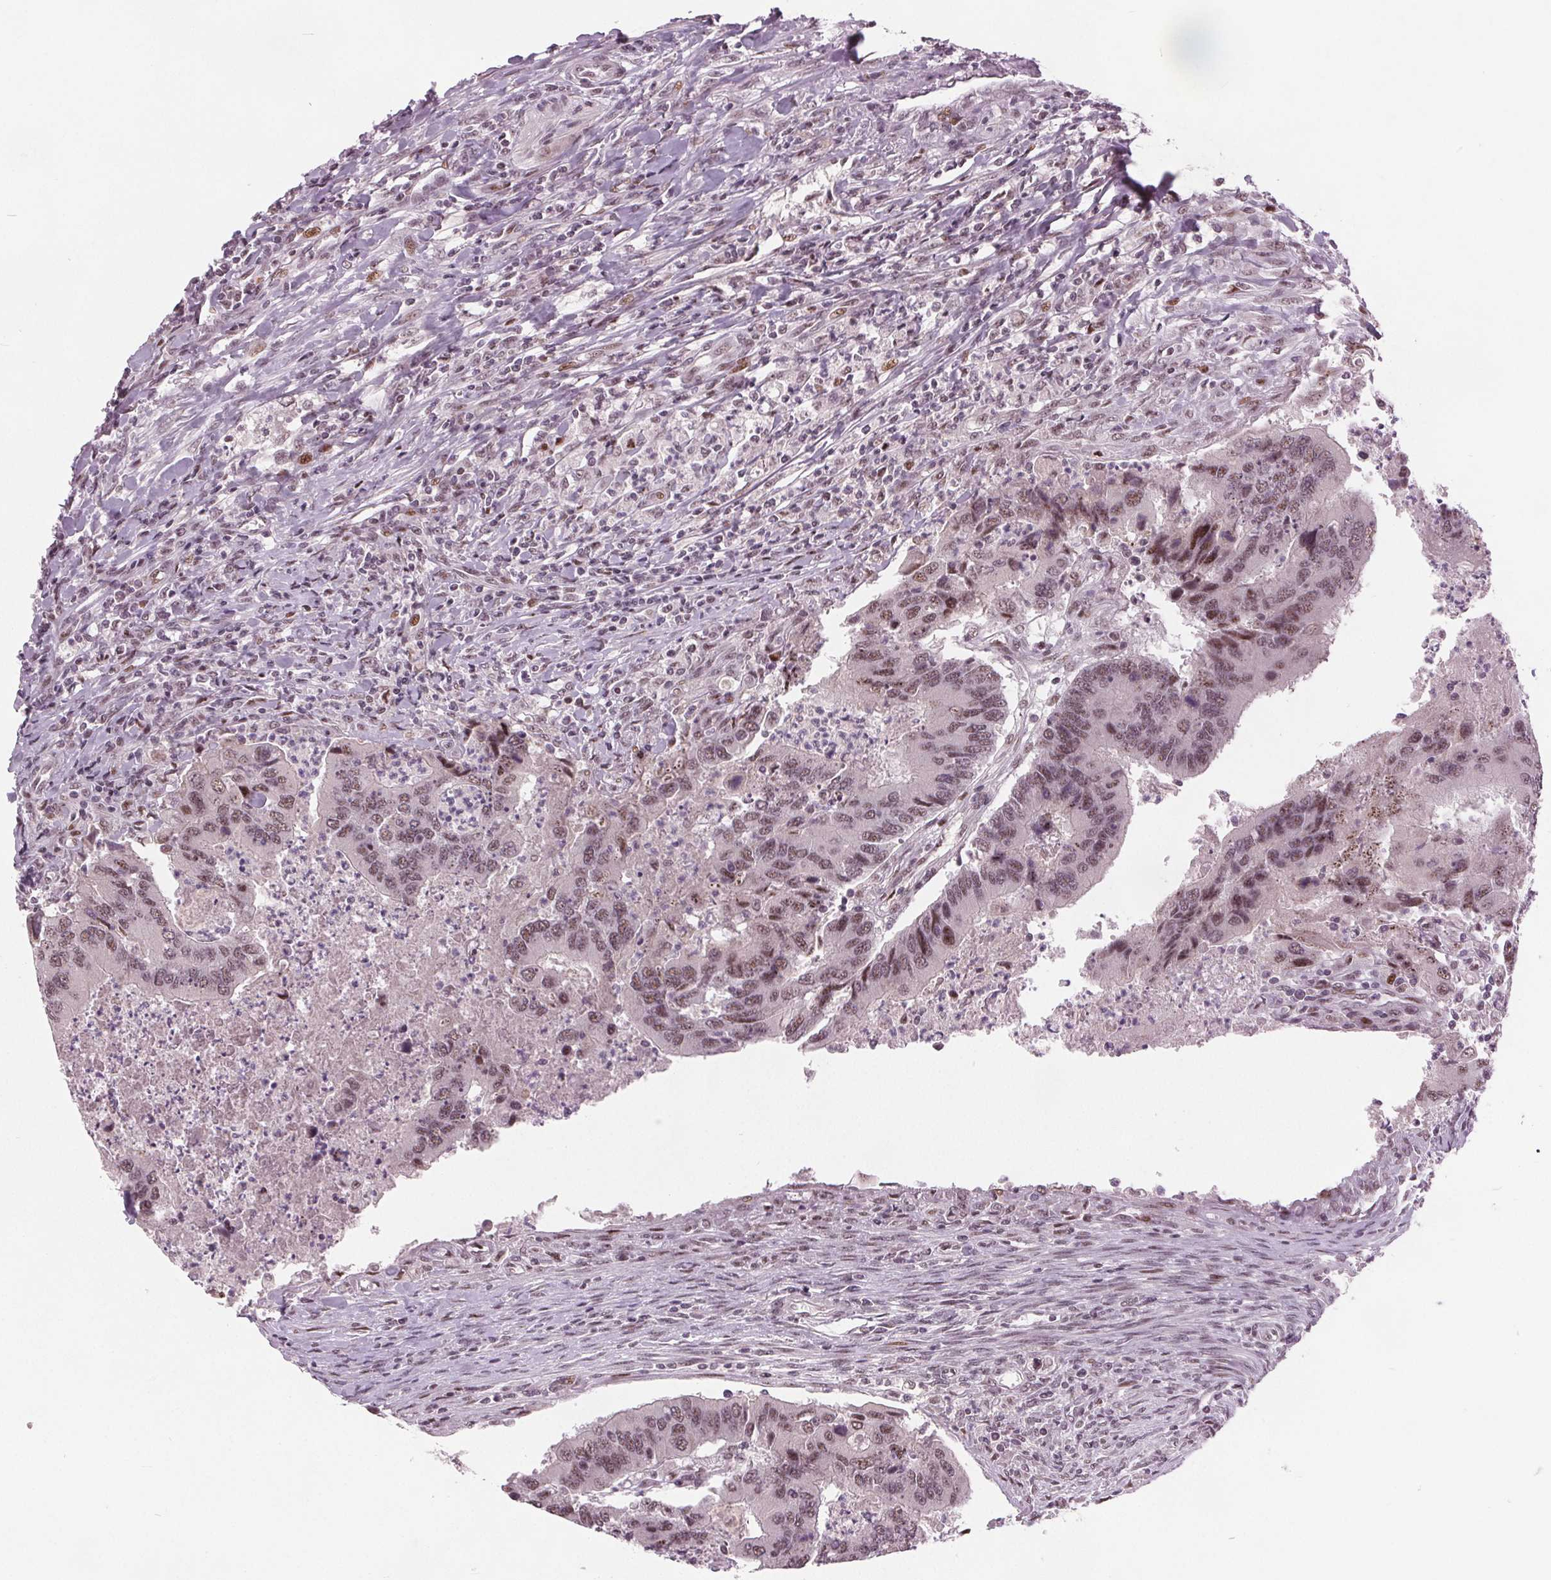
{"staining": {"intensity": "moderate", "quantity": ">75%", "location": "nuclear"}, "tissue": "colorectal cancer", "cell_type": "Tumor cells", "image_type": "cancer", "snomed": [{"axis": "morphology", "description": "Adenocarcinoma, NOS"}, {"axis": "topography", "description": "Colon"}], "caption": "A medium amount of moderate nuclear positivity is identified in approximately >75% of tumor cells in colorectal cancer (adenocarcinoma) tissue.", "gene": "TTC34", "patient": {"sex": "female", "age": 67}}